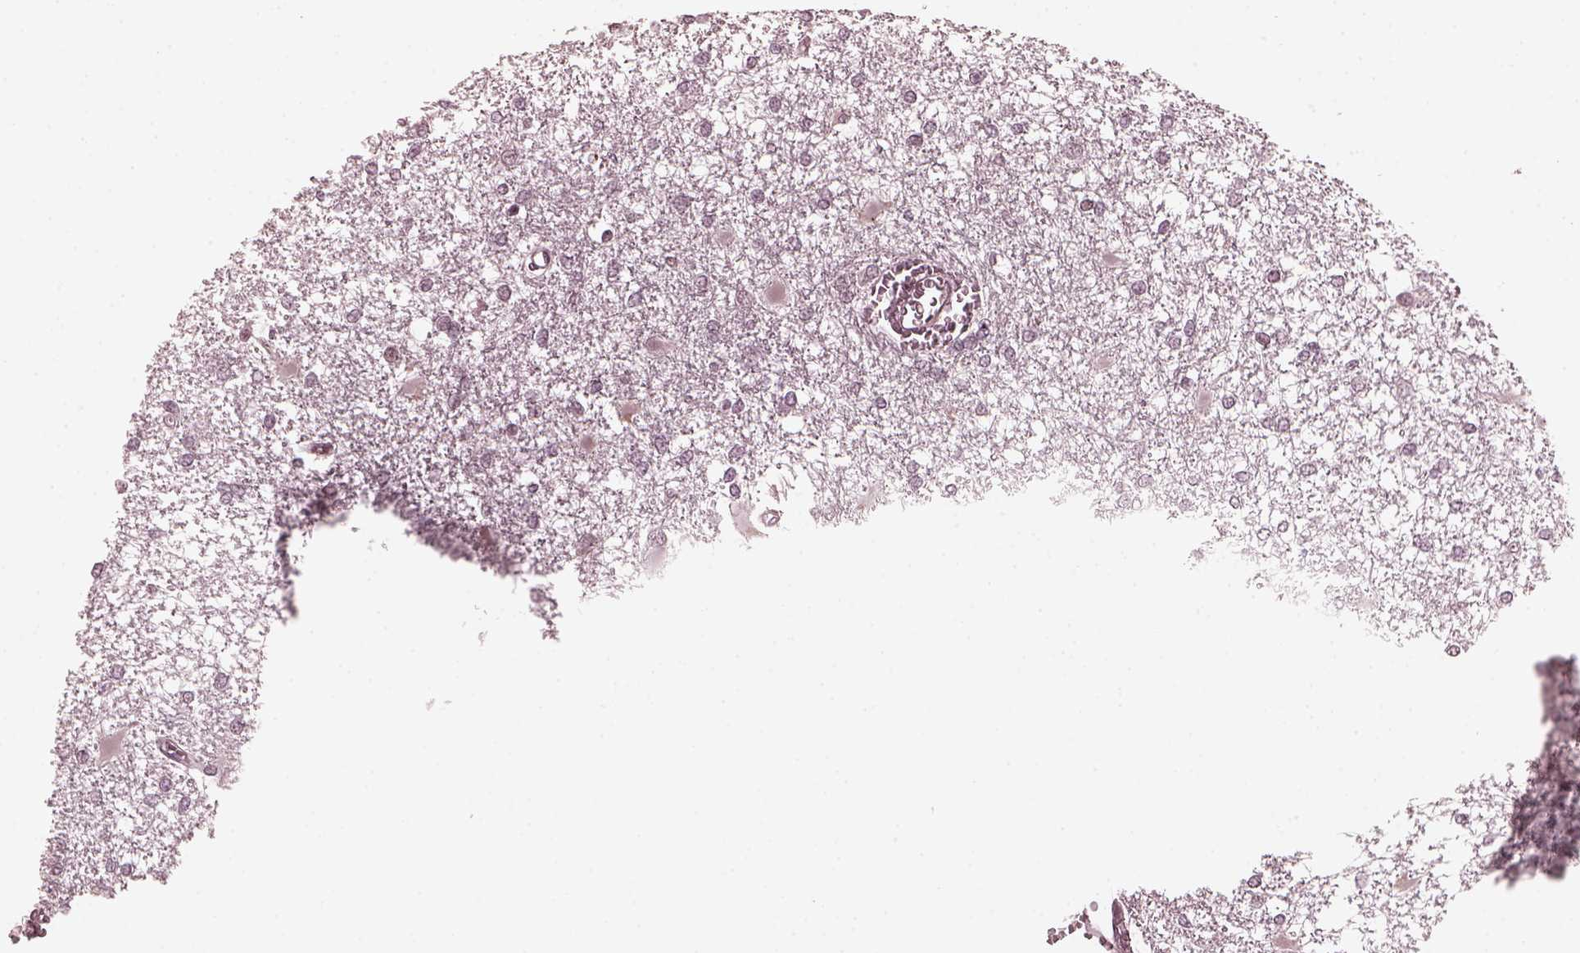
{"staining": {"intensity": "negative", "quantity": "none", "location": "none"}, "tissue": "glioma", "cell_type": "Tumor cells", "image_type": "cancer", "snomed": [{"axis": "morphology", "description": "Glioma, malignant, High grade"}, {"axis": "topography", "description": "Cerebral cortex"}], "caption": "Tumor cells are negative for brown protein staining in glioma.", "gene": "TRIB3", "patient": {"sex": "male", "age": 79}}